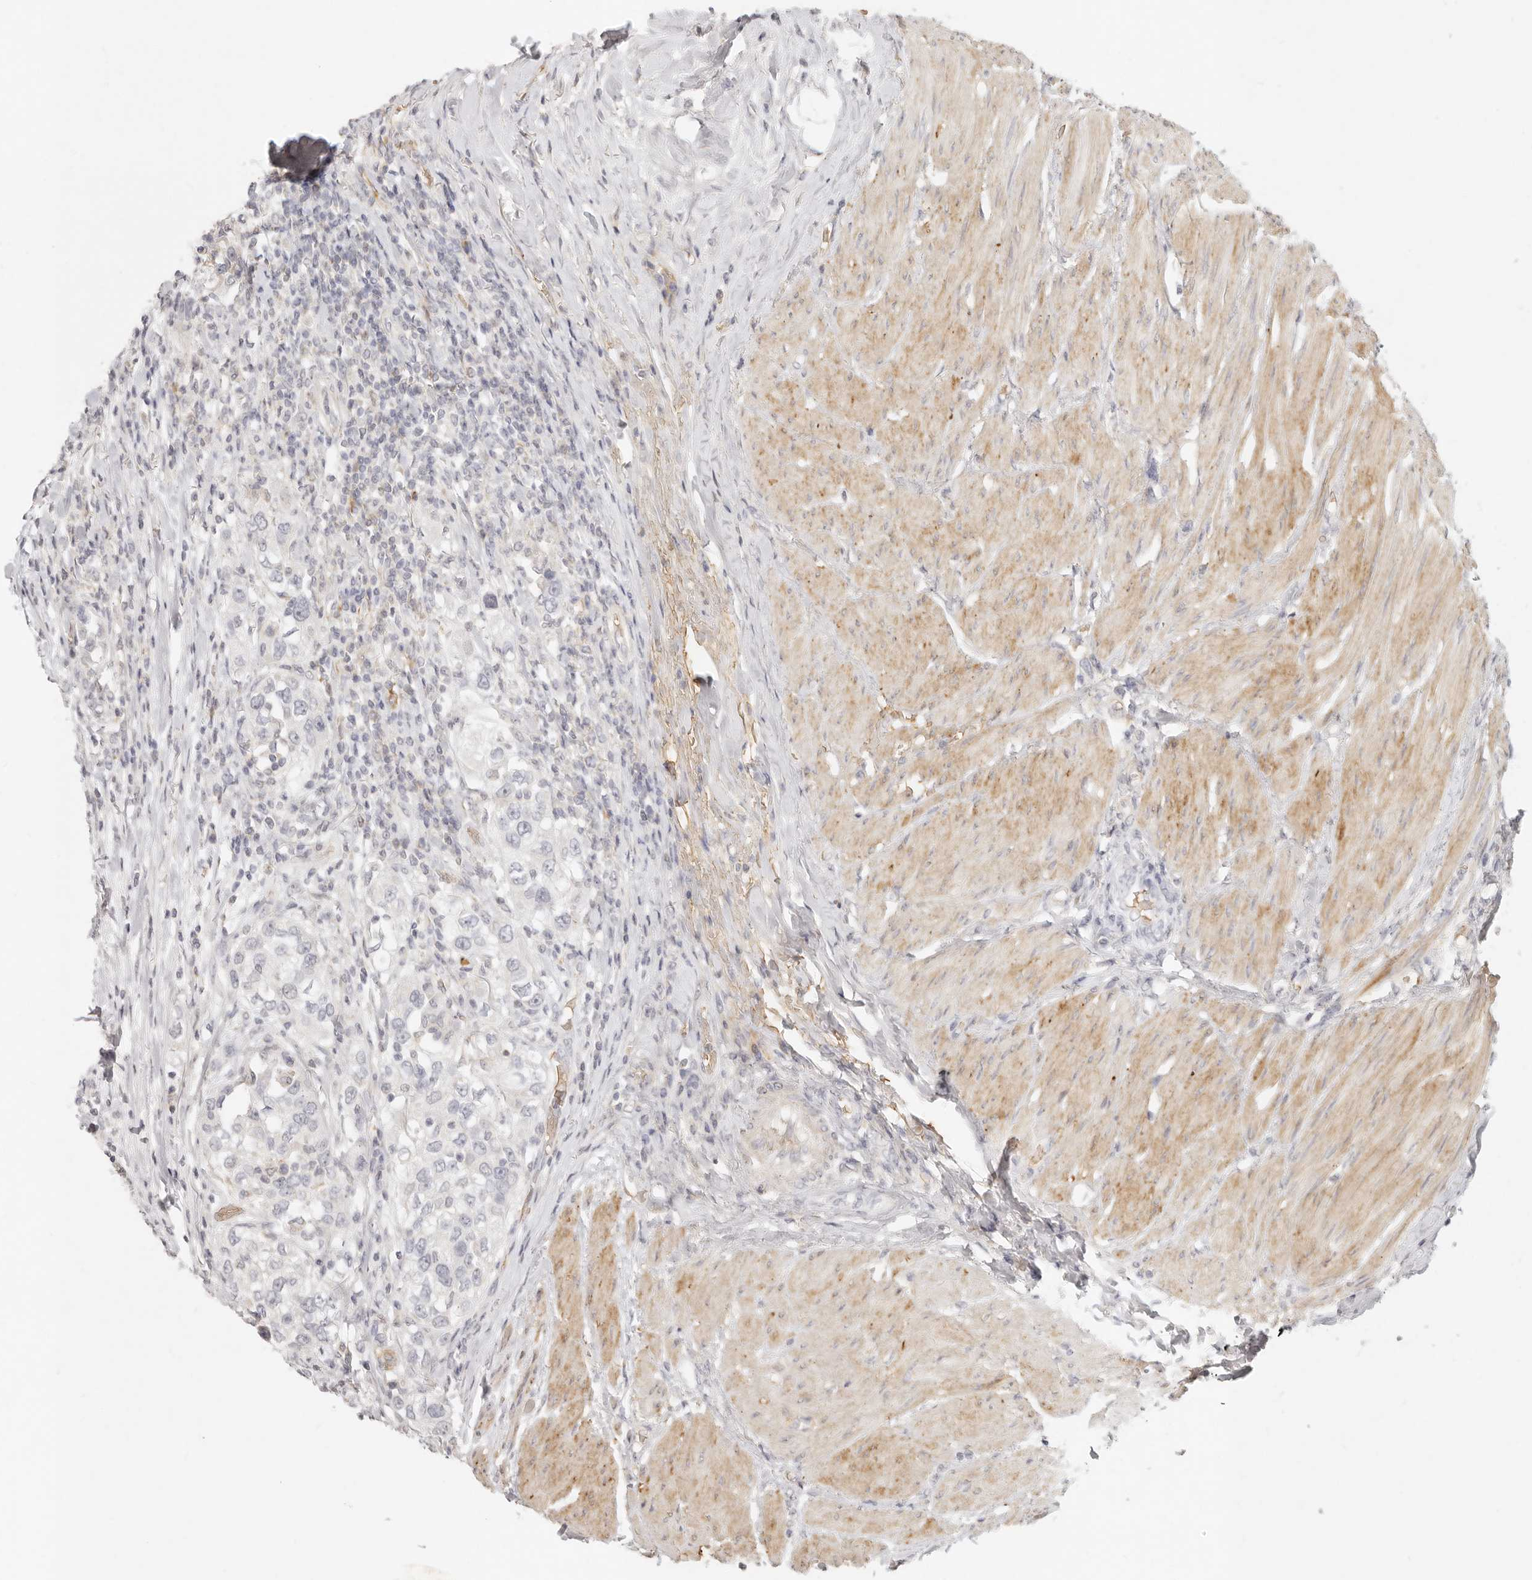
{"staining": {"intensity": "negative", "quantity": "none", "location": "none"}, "tissue": "urothelial cancer", "cell_type": "Tumor cells", "image_type": "cancer", "snomed": [{"axis": "morphology", "description": "Urothelial carcinoma, High grade"}, {"axis": "topography", "description": "Urinary bladder"}], "caption": "This photomicrograph is of urothelial cancer stained with immunohistochemistry (IHC) to label a protein in brown with the nuclei are counter-stained blue. There is no positivity in tumor cells. Brightfield microscopy of immunohistochemistry stained with DAB (brown) and hematoxylin (blue), captured at high magnification.", "gene": "NIBAN1", "patient": {"sex": "female", "age": 80}}